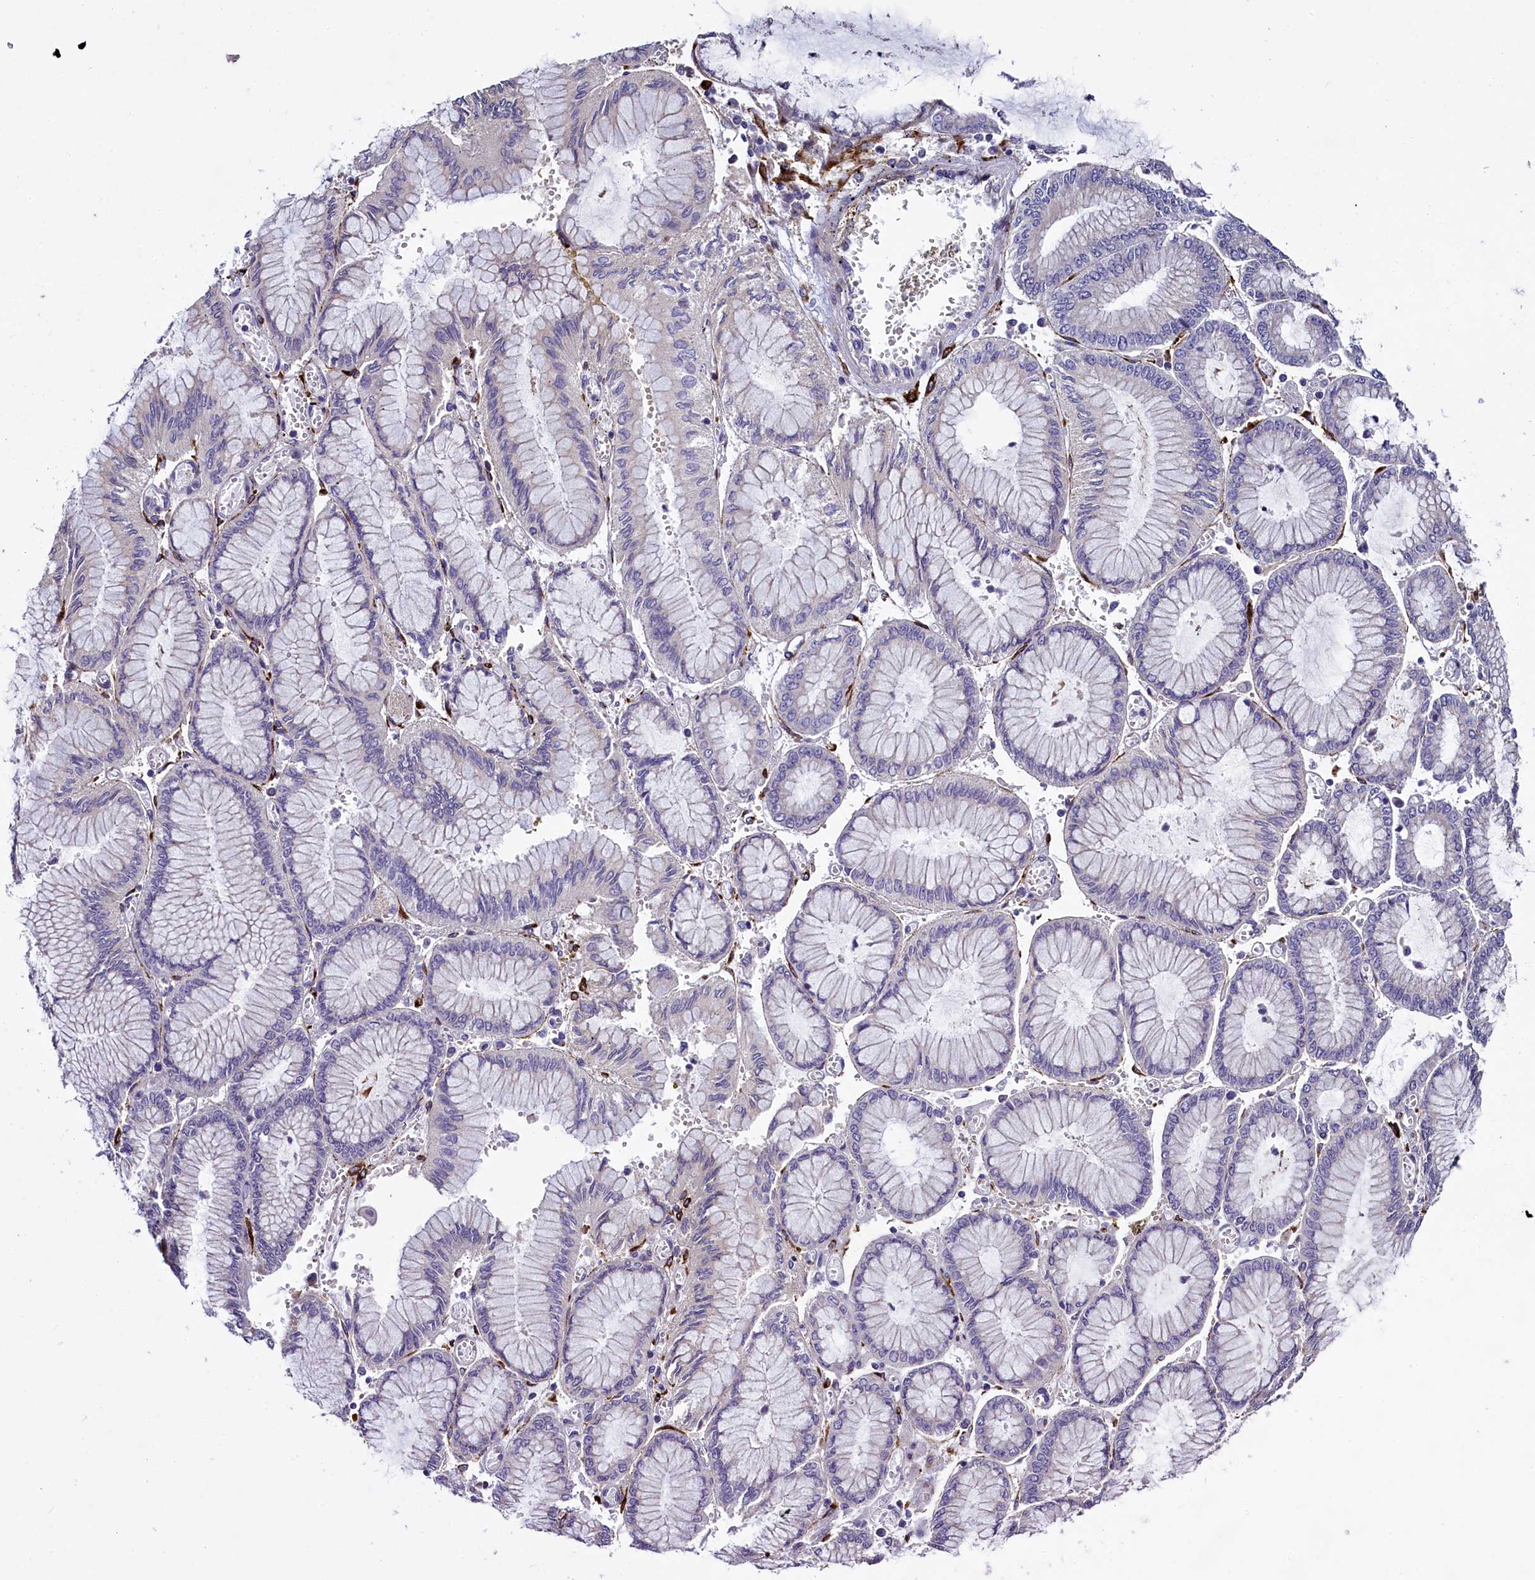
{"staining": {"intensity": "negative", "quantity": "none", "location": "none"}, "tissue": "stomach cancer", "cell_type": "Tumor cells", "image_type": "cancer", "snomed": [{"axis": "morphology", "description": "Adenocarcinoma, NOS"}, {"axis": "topography", "description": "Stomach"}], "caption": "The IHC micrograph has no significant expression in tumor cells of stomach cancer (adenocarcinoma) tissue. Nuclei are stained in blue.", "gene": "MRC2", "patient": {"sex": "male", "age": 76}}